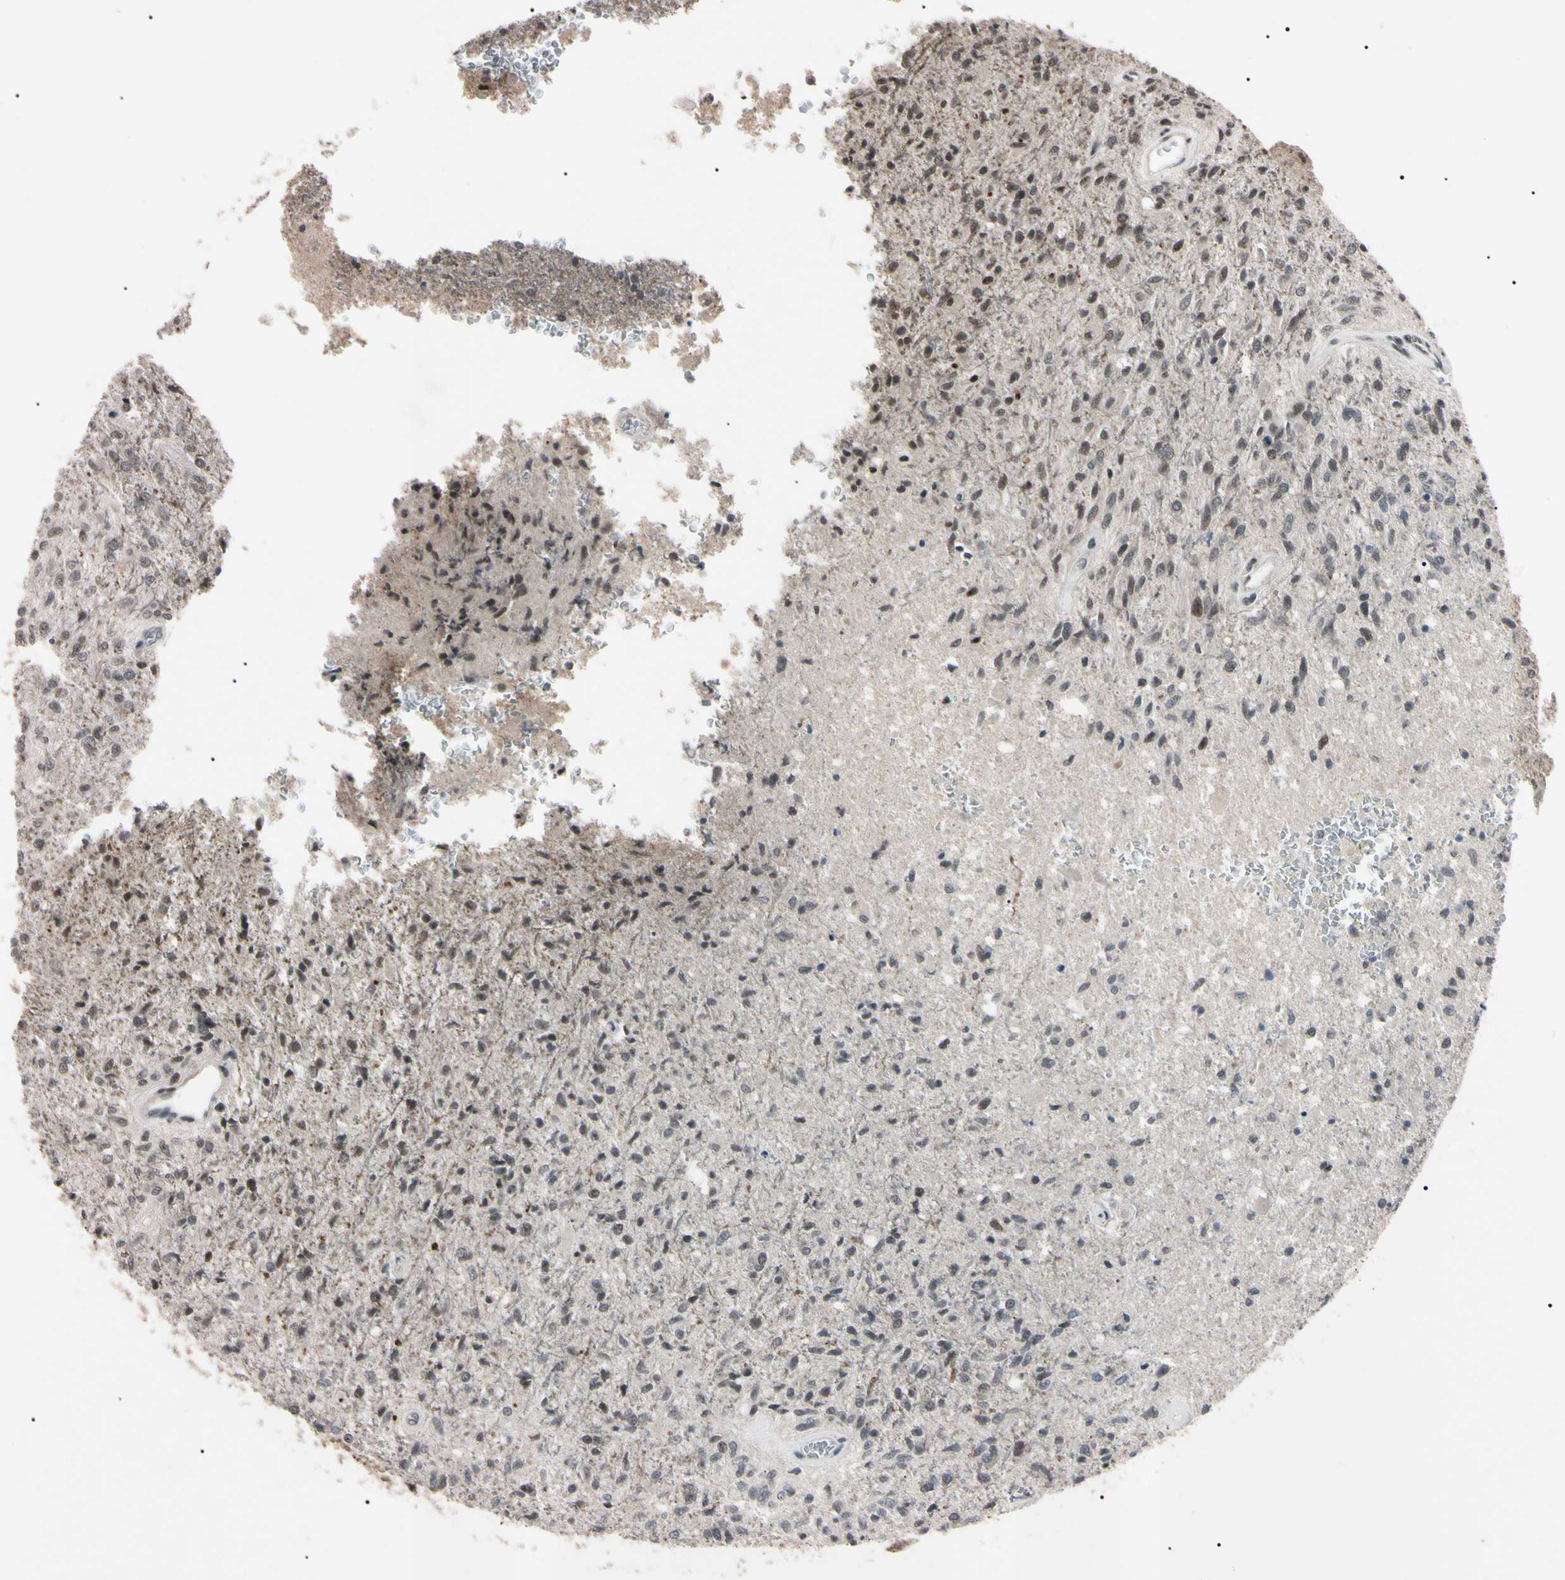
{"staining": {"intensity": "weak", "quantity": "<25%", "location": "nuclear"}, "tissue": "glioma", "cell_type": "Tumor cells", "image_type": "cancer", "snomed": [{"axis": "morphology", "description": "Normal tissue, NOS"}, {"axis": "morphology", "description": "Glioma, malignant, High grade"}, {"axis": "topography", "description": "Cerebral cortex"}], "caption": "Immunohistochemistry of malignant glioma (high-grade) reveals no positivity in tumor cells.", "gene": "YY1", "patient": {"sex": "male", "age": 77}}